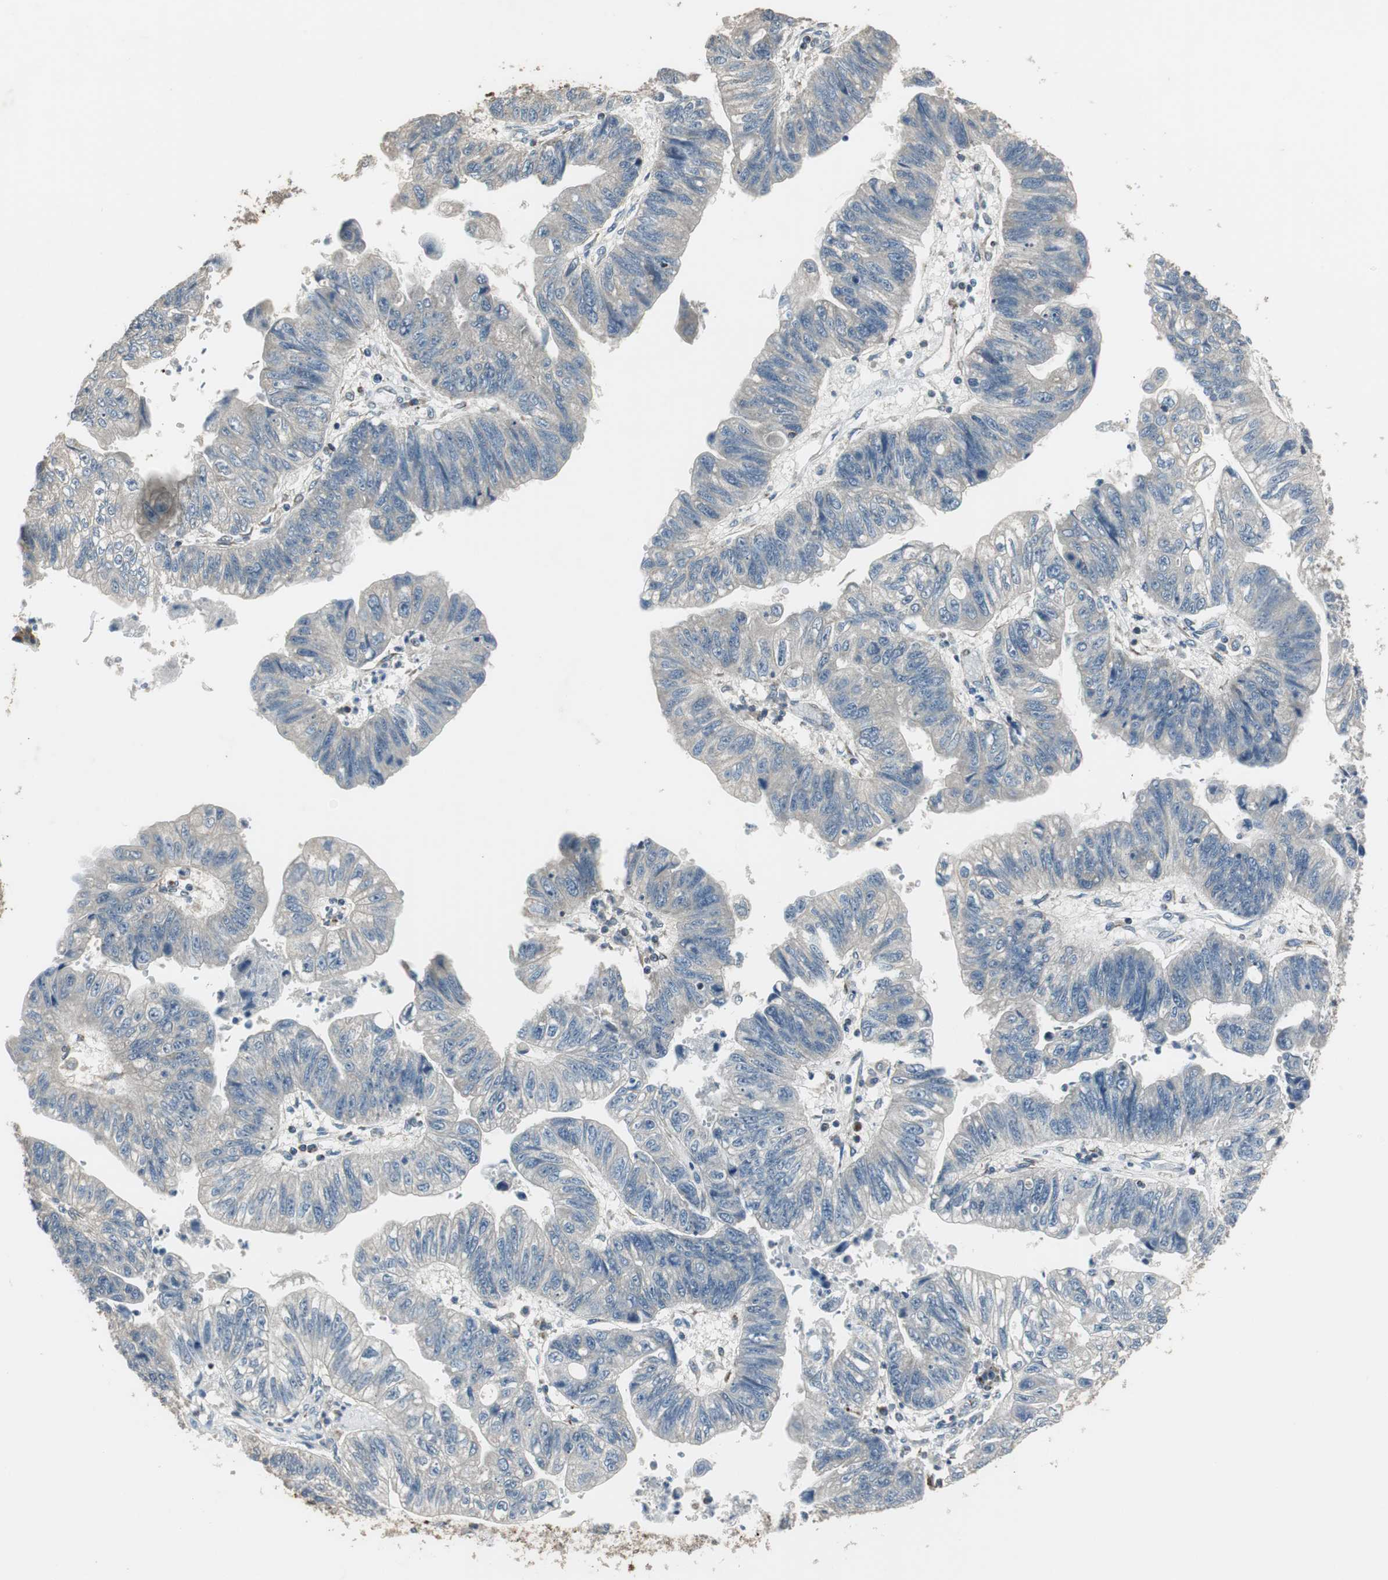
{"staining": {"intensity": "weak", "quantity": "25%-75%", "location": "cytoplasmic/membranous"}, "tissue": "stomach cancer", "cell_type": "Tumor cells", "image_type": "cancer", "snomed": [{"axis": "morphology", "description": "Adenocarcinoma, NOS"}, {"axis": "topography", "description": "Stomach"}], "caption": "Adenocarcinoma (stomach) tissue demonstrates weak cytoplasmic/membranous positivity in approximately 25%-75% of tumor cells", "gene": "MSTO1", "patient": {"sex": "male", "age": 59}}